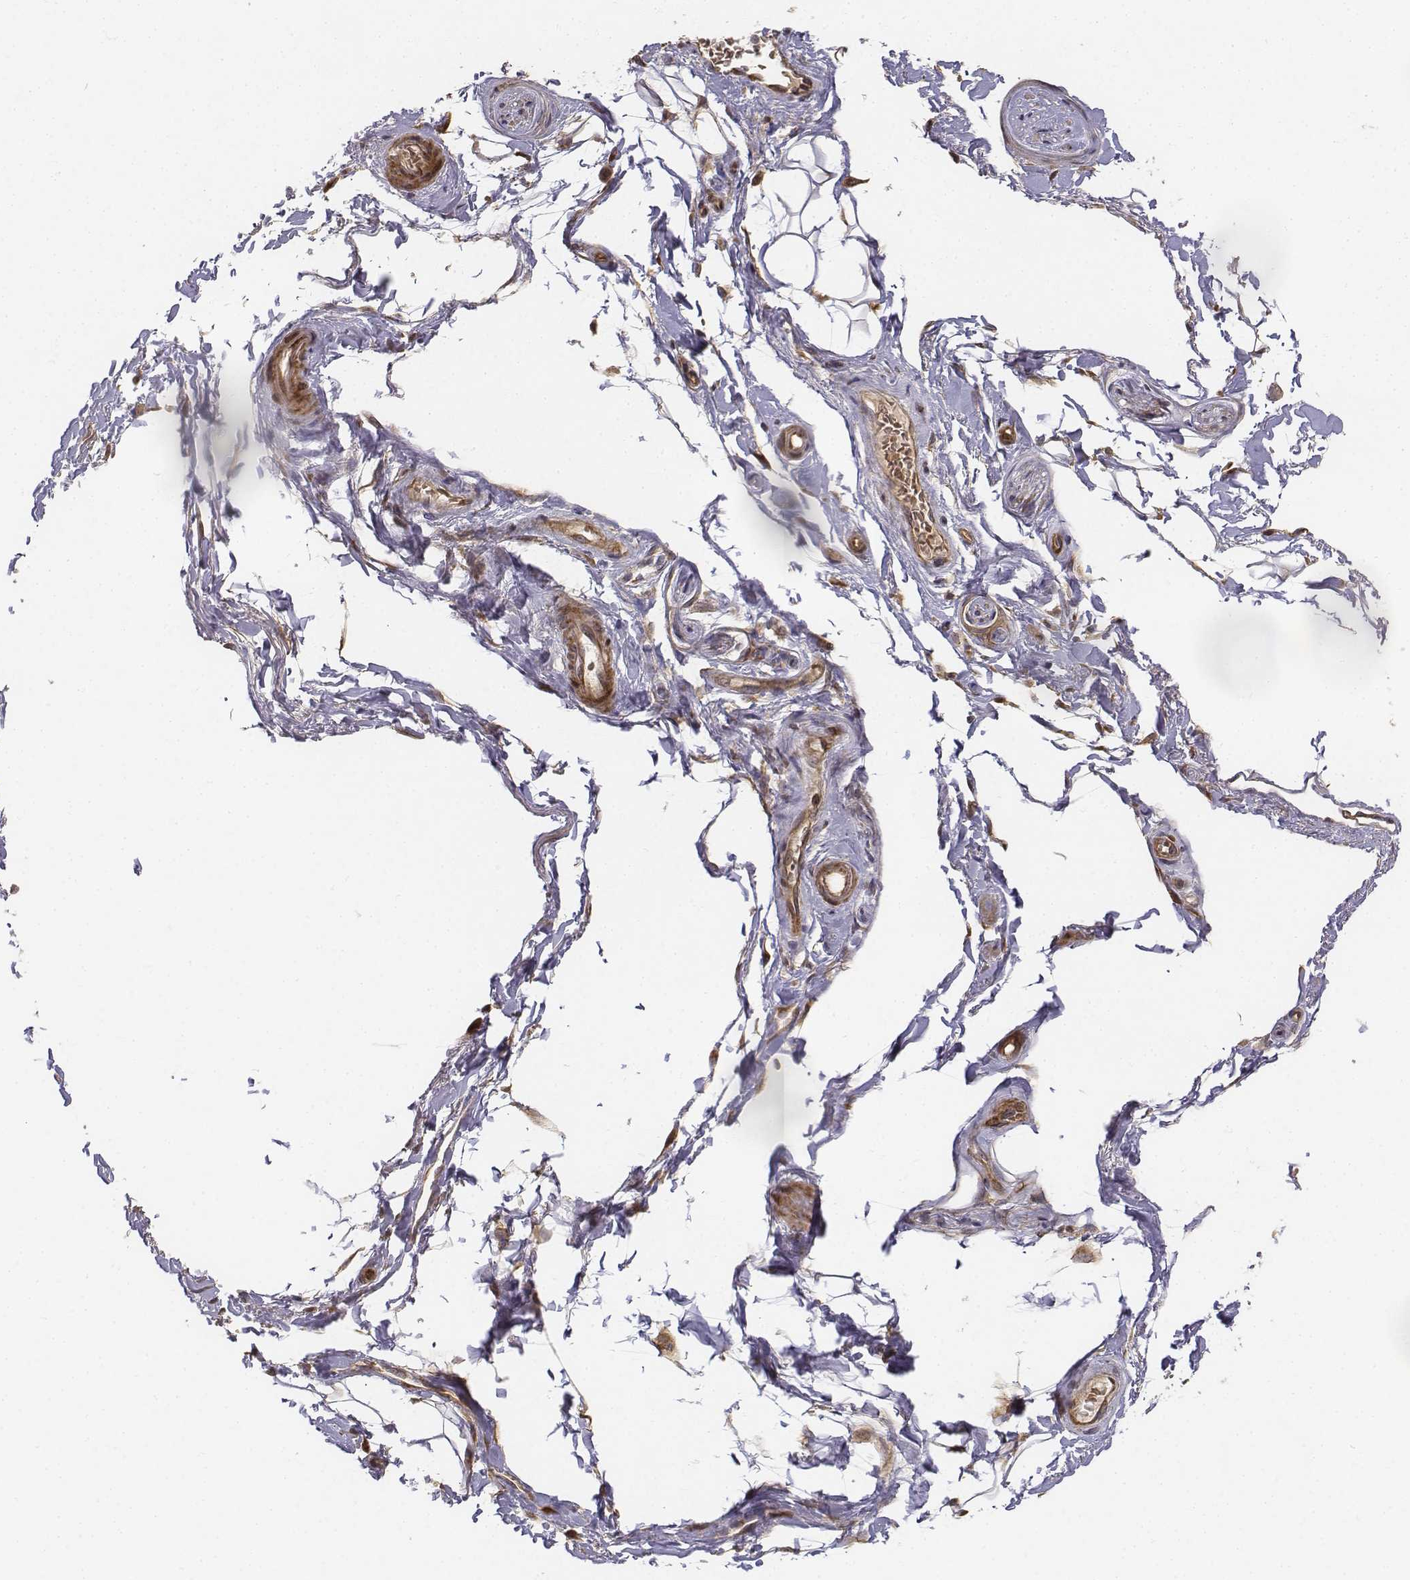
{"staining": {"intensity": "weak", "quantity": "<25%", "location": "cytoplasmic/membranous"}, "tissue": "adipose tissue", "cell_type": "Adipocytes", "image_type": "normal", "snomed": [{"axis": "morphology", "description": "Normal tissue, NOS"}, {"axis": "topography", "description": "Anal"}, {"axis": "topography", "description": "Peripheral nerve tissue"}], "caption": "Adipose tissue stained for a protein using IHC displays no expression adipocytes.", "gene": "FBXO21", "patient": {"sex": "male", "age": 51}}